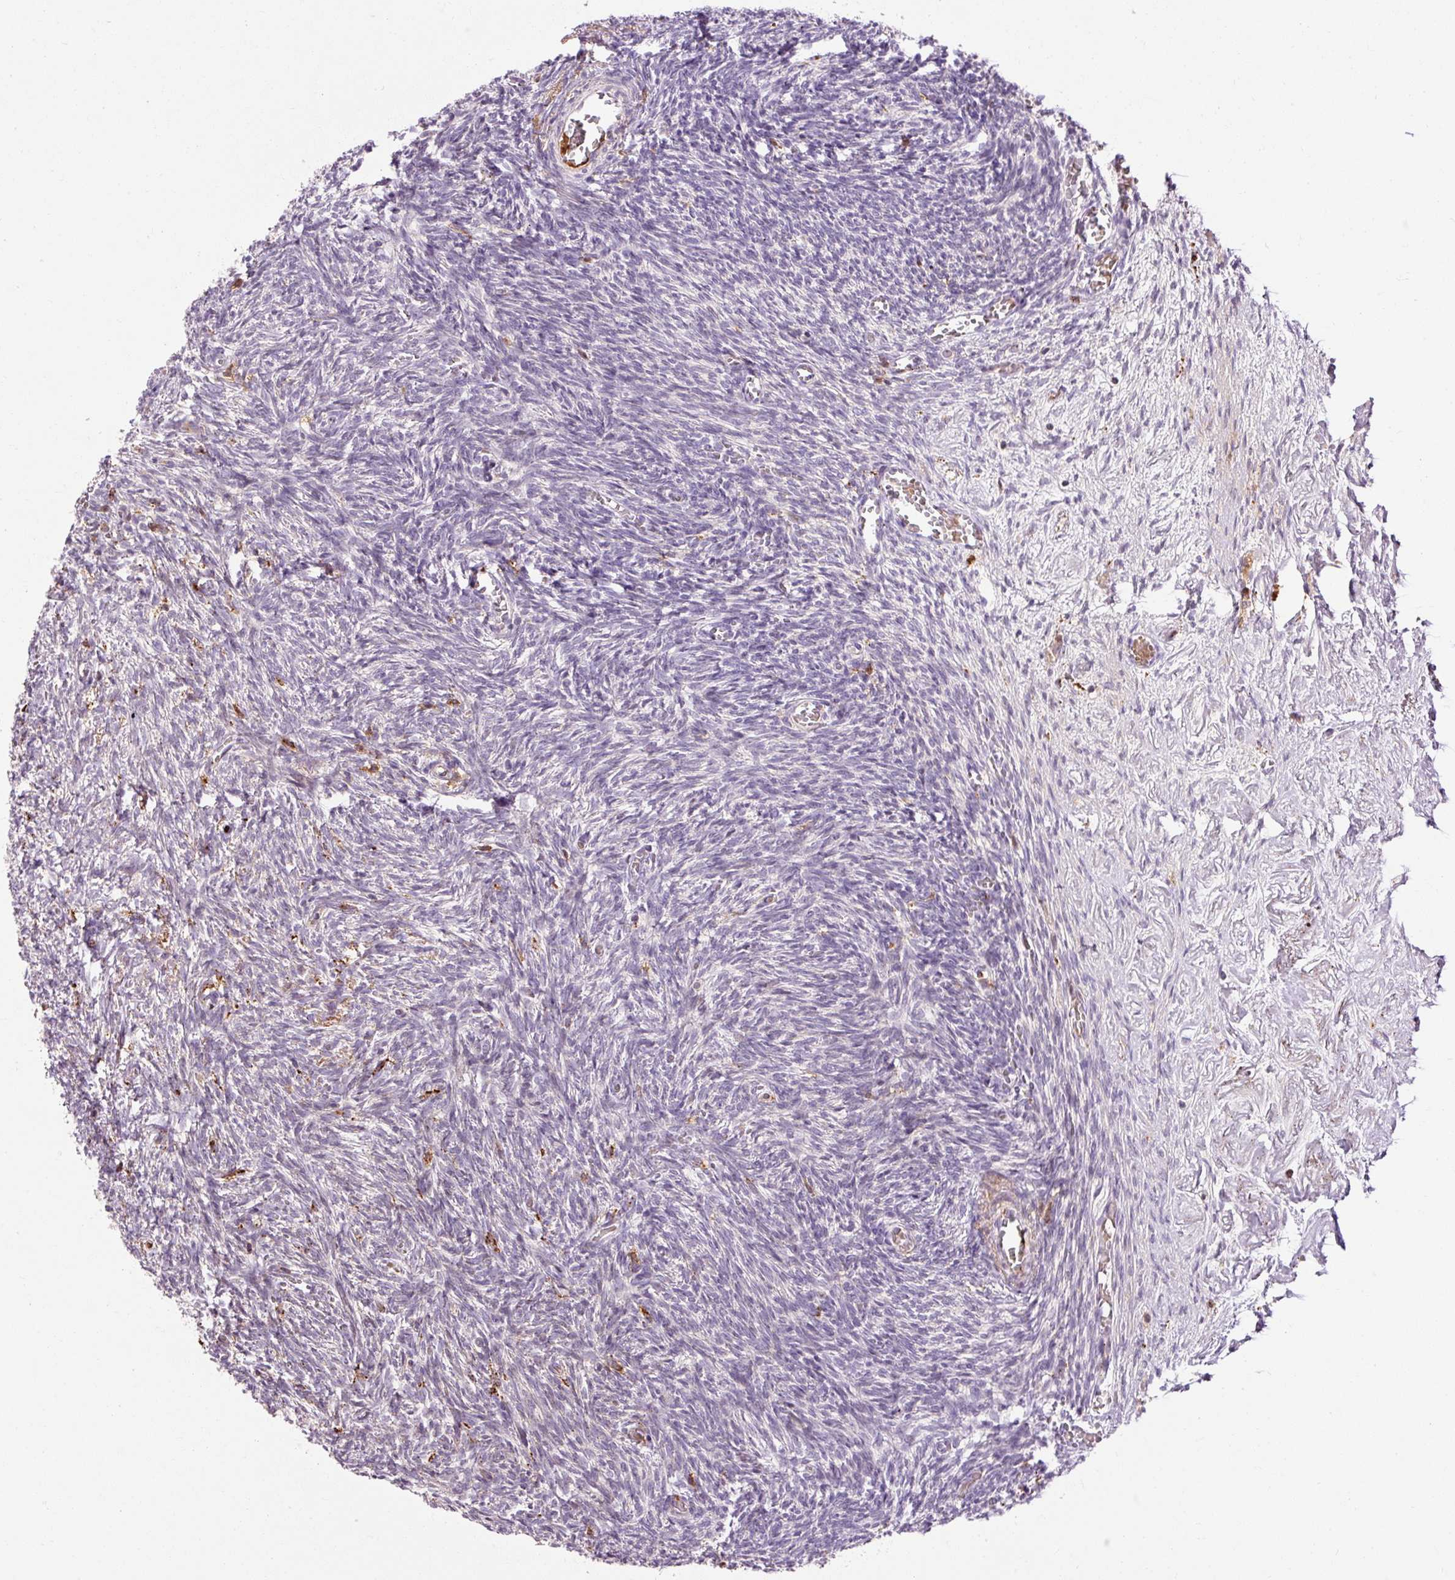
{"staining": {"intensity": "negative", "quantity": "none", "location": "none"}, "tissue": "ovary", "cell_type": "Follicle cells", "image_type": "normal", "snomed": [{"axis": "morphology", "description": "Normal tissue, NOS"}, {"axis": "topography", "description": "Ovary"}], "caption": "The photomicrograph displays no staining of follicle cells in benign ovary. (DAB (3,3'-diaminobenzidine) immunohistochemistry, high magnification).", "gene": "CEBPZ", "patient": {"sex": "female", "age": 67}}